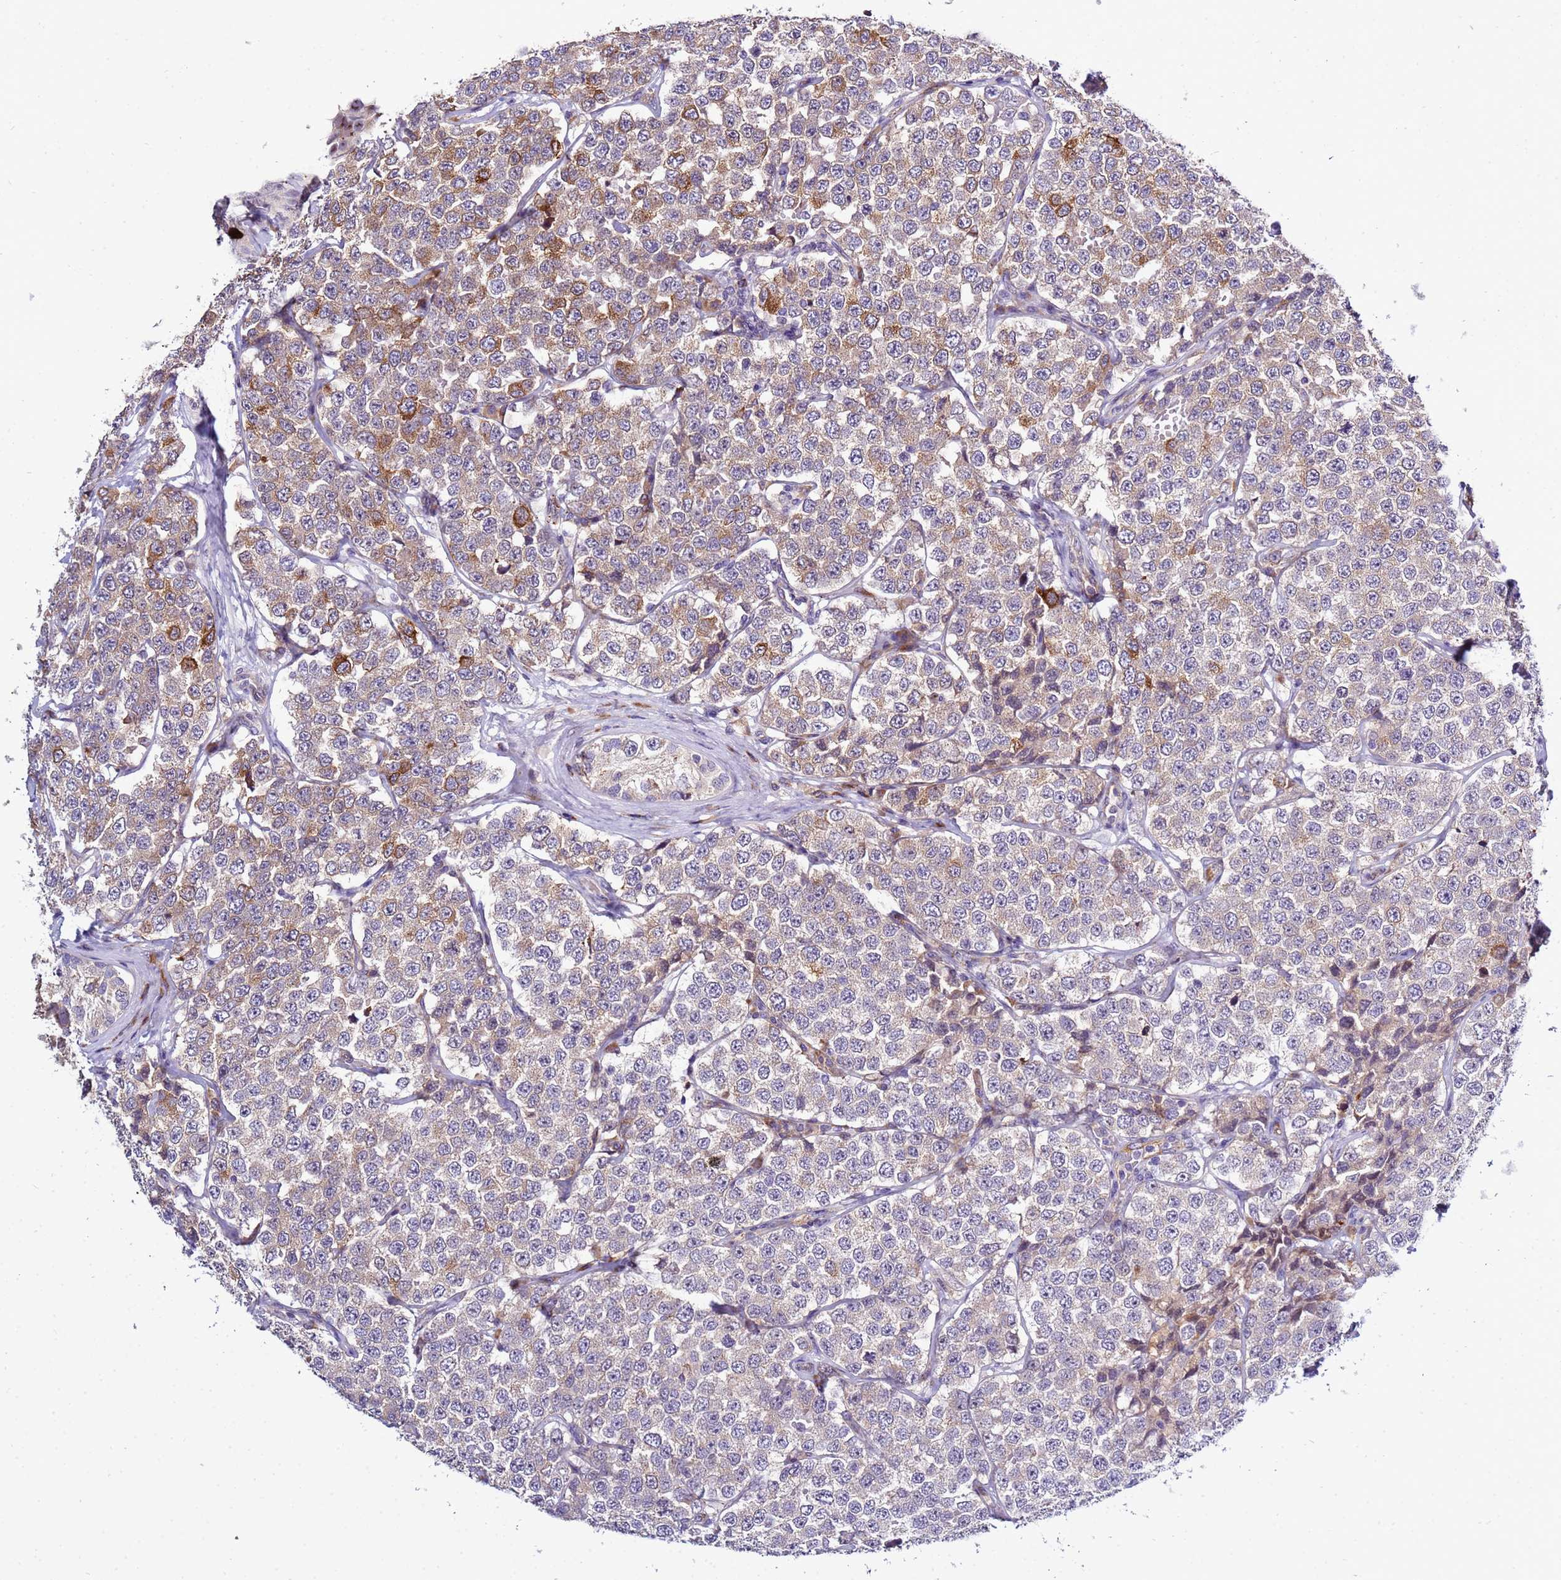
{"staining": {"intensity": "moderate", "quantity": "<25%", "location": "cytoplasmic/membranous"}, "tissue": "testis cancer", "cell_type": "Tumor cells", "image_type": "cancer", "snomed": [{"axis": "morphology", "description": "Seminoma, NOS"}, {"axis": "topography", "description": "Testis"}], "caption": "Testis seminoma tissue shows moderate cytoplasmic/membranous expression in approximately <25% of tumor cells, visualized by immunohistochemistry. Using DAB (3,3'-diaminobenzidine) (brown) and hematoxylin (blue) stains, captured at high magnification using brightfield microscopy.", "gene": "NOL8", "patient": {"sex": "male", "age": 34}}